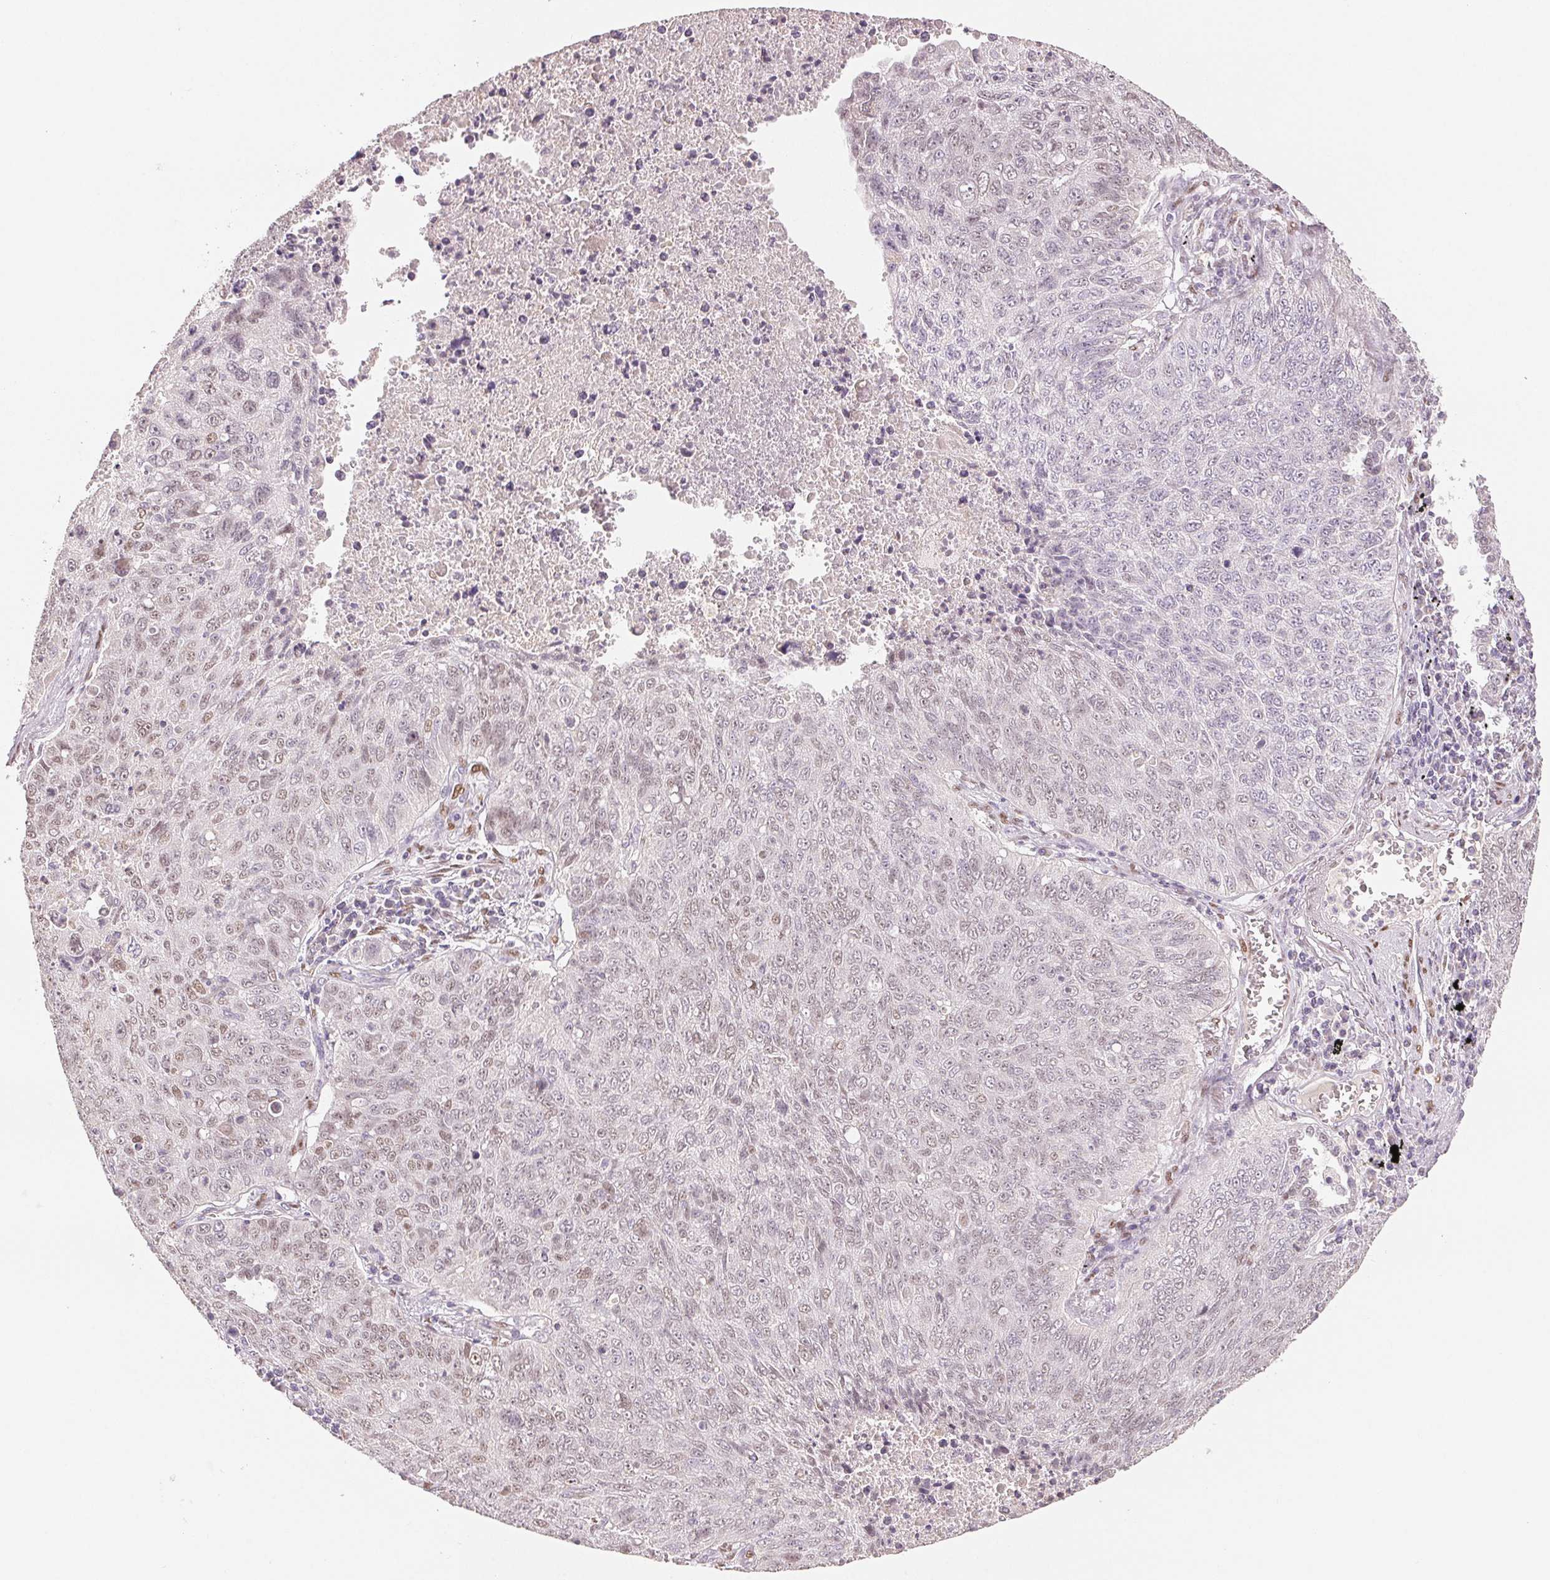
{"staining": {"intensity": "weak", "quantity": "<25%", "location": "nuclear"}, "tissue": "lung cancer", "cell_type": "Tumor cells", "image_type": "cancer", "snomed": [{"axis": "morphology", "description": "Normal morphology"}, {"axis": "morphology", "description": "Aneuploidy"}, {"axis": "morphology", "description": "Squamous cell carcinoma, NOS"}, {"axis": "topography", "description": "Lymph node"}, {"axis": "topography", "description": "Lung"}], "caption": "A micrograph of human lung squamous cell carcinoma is negative for staining in tumor cells.", "gene": "SMARCD3", "patient": {"sex": "female", "age": 76}}